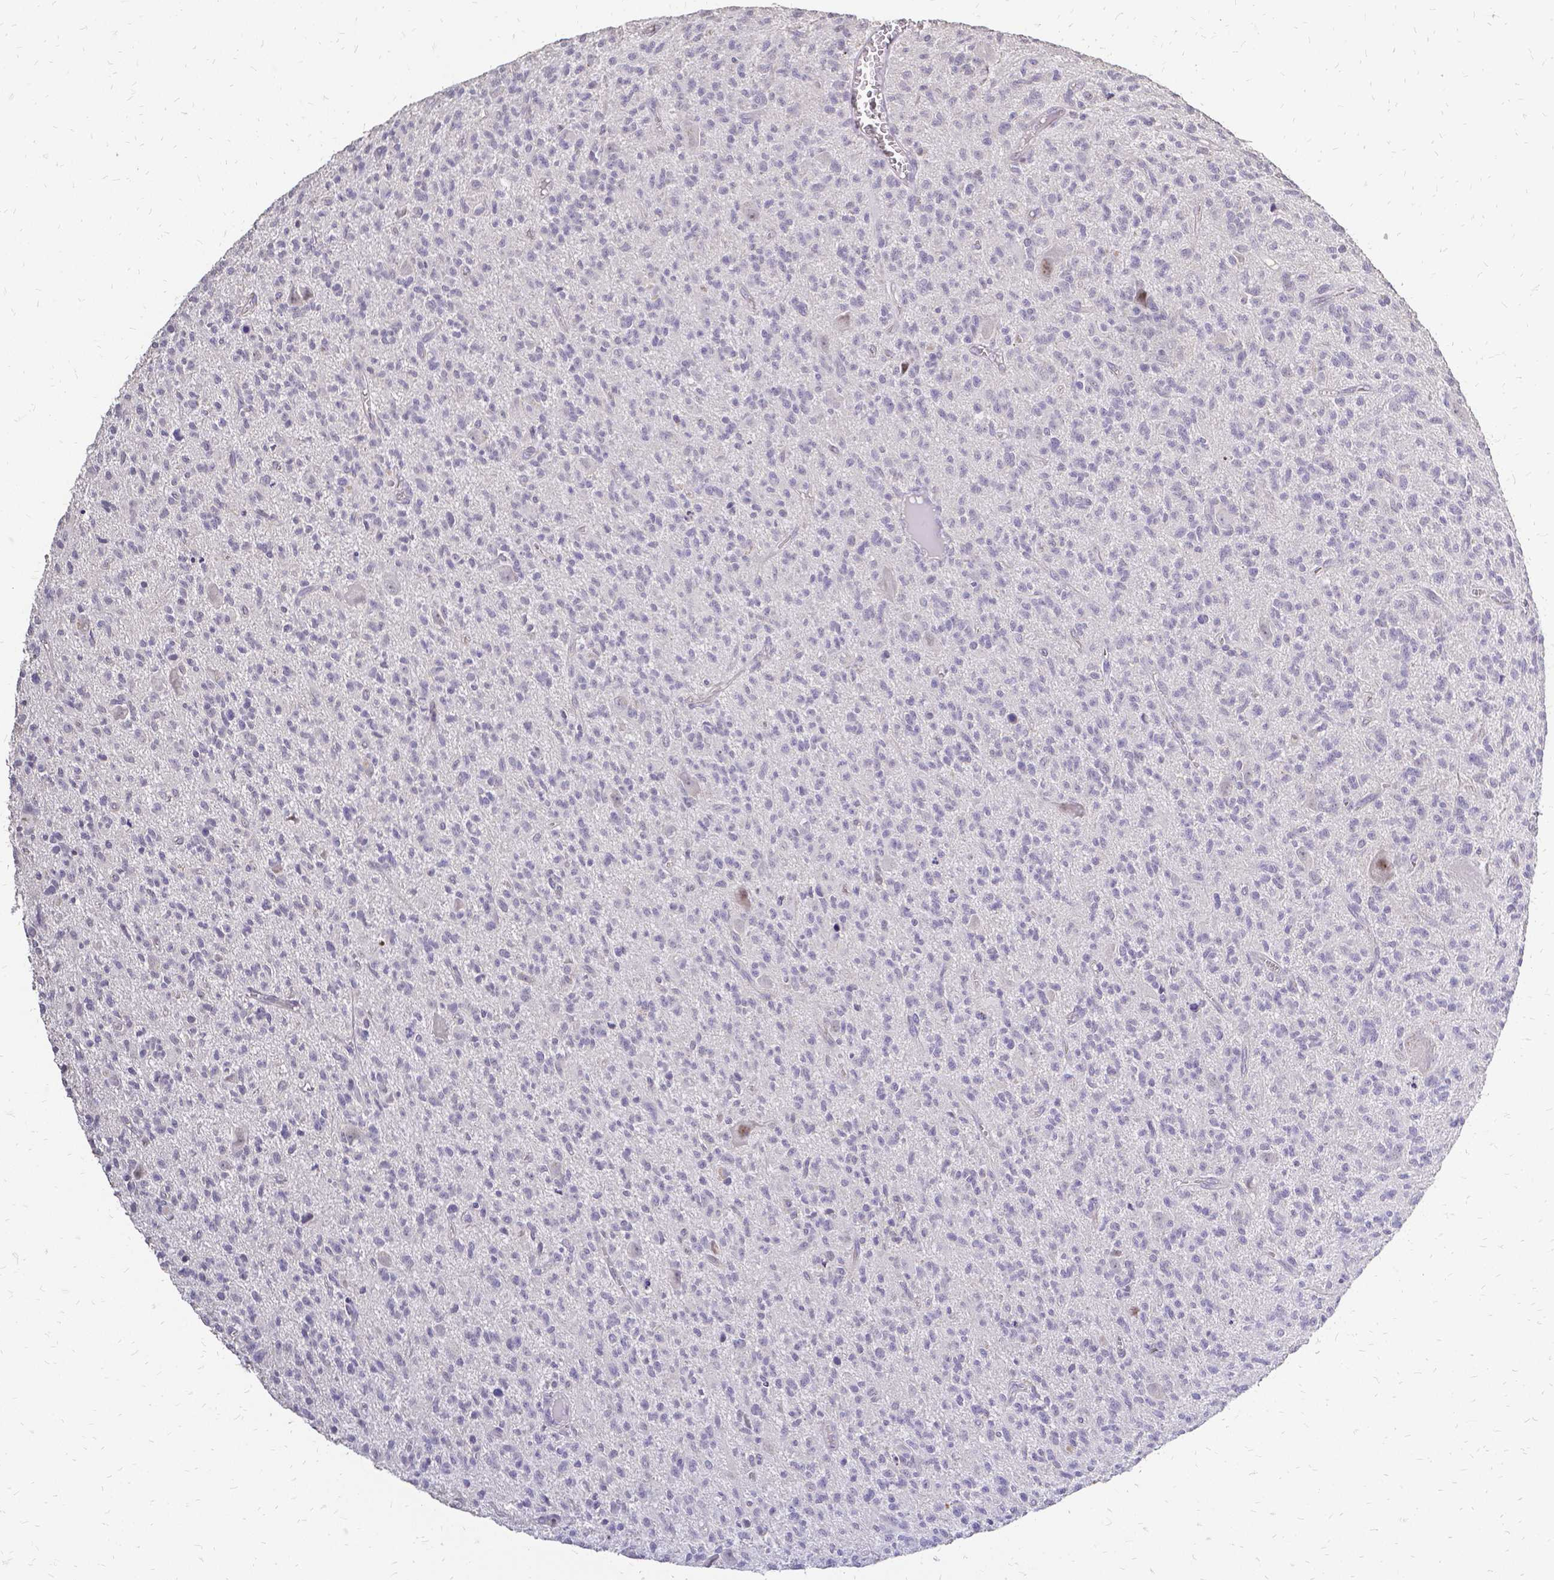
{"staining": {"intensity": "negative", "quantity": "none", "location": "none"}, "tissue": "glioma", "cell_type": "Tumor cells", "image_type": "cancer", "snomed": [{"axis": "morphology", "description": "Glioma, malignant, Low grade"}, {"axis": "topography", "description": "Brain"}], "caption": "Malignant low-grade glioma was stained to show a protein in brown. There is no significant positivity in tumor cells. (Brightfield microscopy of DAB immunohistochemistry at high magnification).", "gene": "CIB1", "patient": {"sex": "male", "age": 64}}